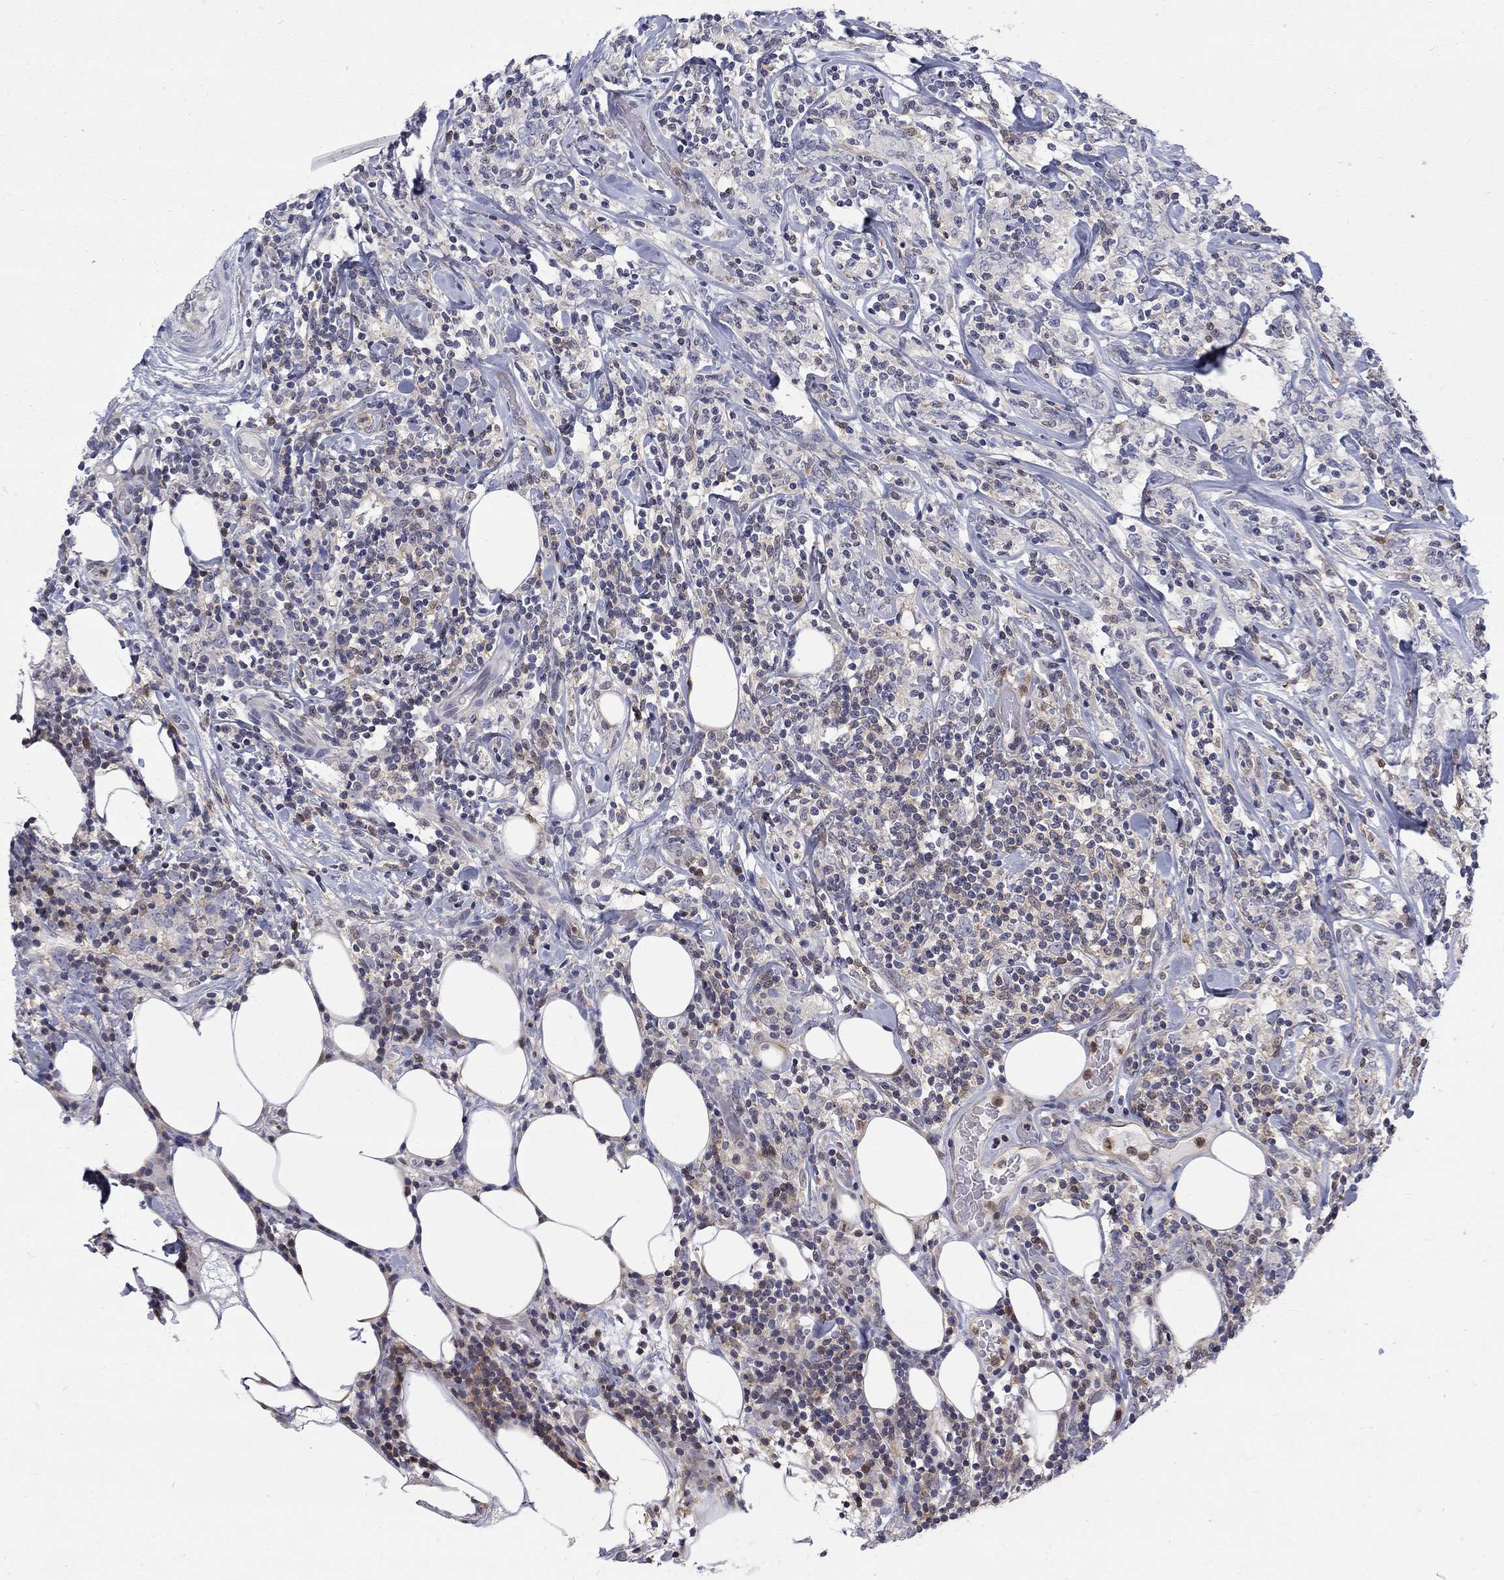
{"staining": {"intensity": "negative", "quantity": "none", "location": "none"}, "tissue": "lymphoma", "cell_type": "Tumor cells", "image_type": "cancer", "snomed": [{"axis": "morphology", "description": "Malignant lymphoma, non-Hodgkin's type, High grade"}, {"axis": "topography", "description": "Lymph node"}], "caption": "Immunohistochemical staining of human lymphoma reveals no significant staining in tumor cells.", "gene": "HKDC1", "patient": {"sex": "female", "age": 84}}